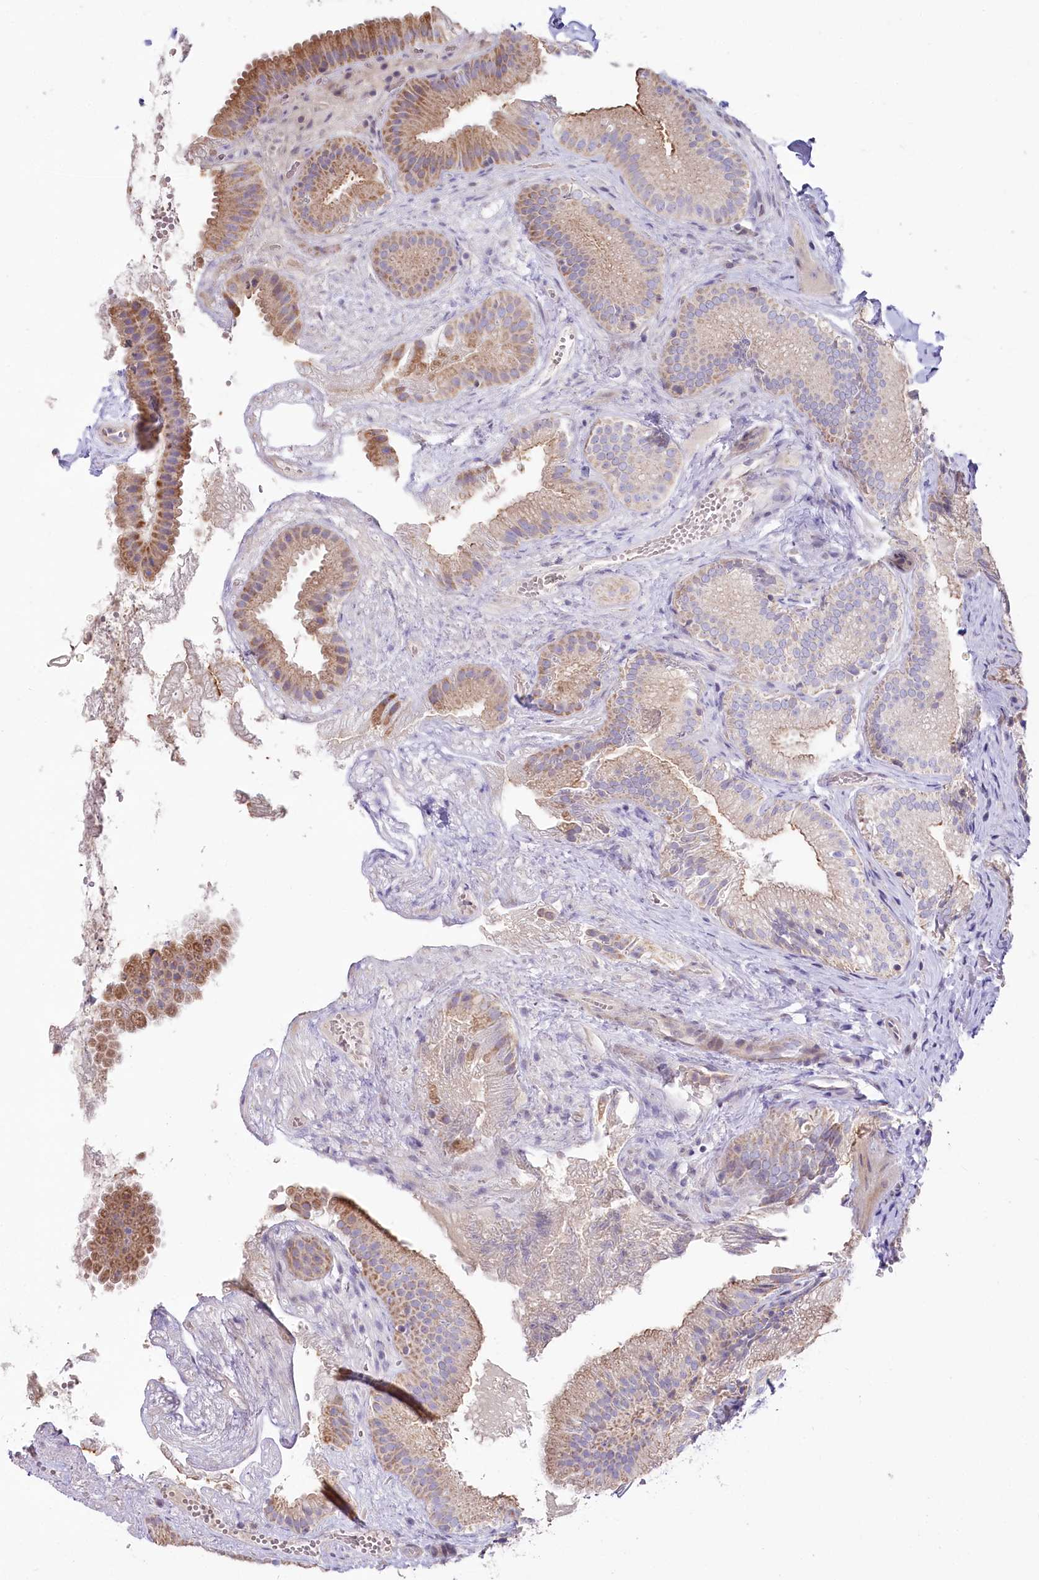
{"staining": {"intensity": "moderate", "quantity": "25%-75%", "location": "cytoplasmic/membranous"}, "tissue": "gallbladder", "cell_type": "Glandular cells", "image_type": "normal", "snomed": [{"axis": "morphology", "description": "Normal tissue, NOS"}, {"axis": "topography", "description": "Gallbladder"}], "caption": "Immunohistochemistry (IHC) staining of normal gallbladder, which exhibits medium levels of moderate cytoplasmic/membranous expression in about 25%-75% of glandular cells indicating moderate cytoplasmic/membranous protein staining. The staining was performed using DAB (3,3'-diaminobenzidine) (brown) for protein detection and nuclei were counterstained in hematoxylin (blue).", "gene": "SLC6A11", "patient": {"sex": "female", "age": 30}}